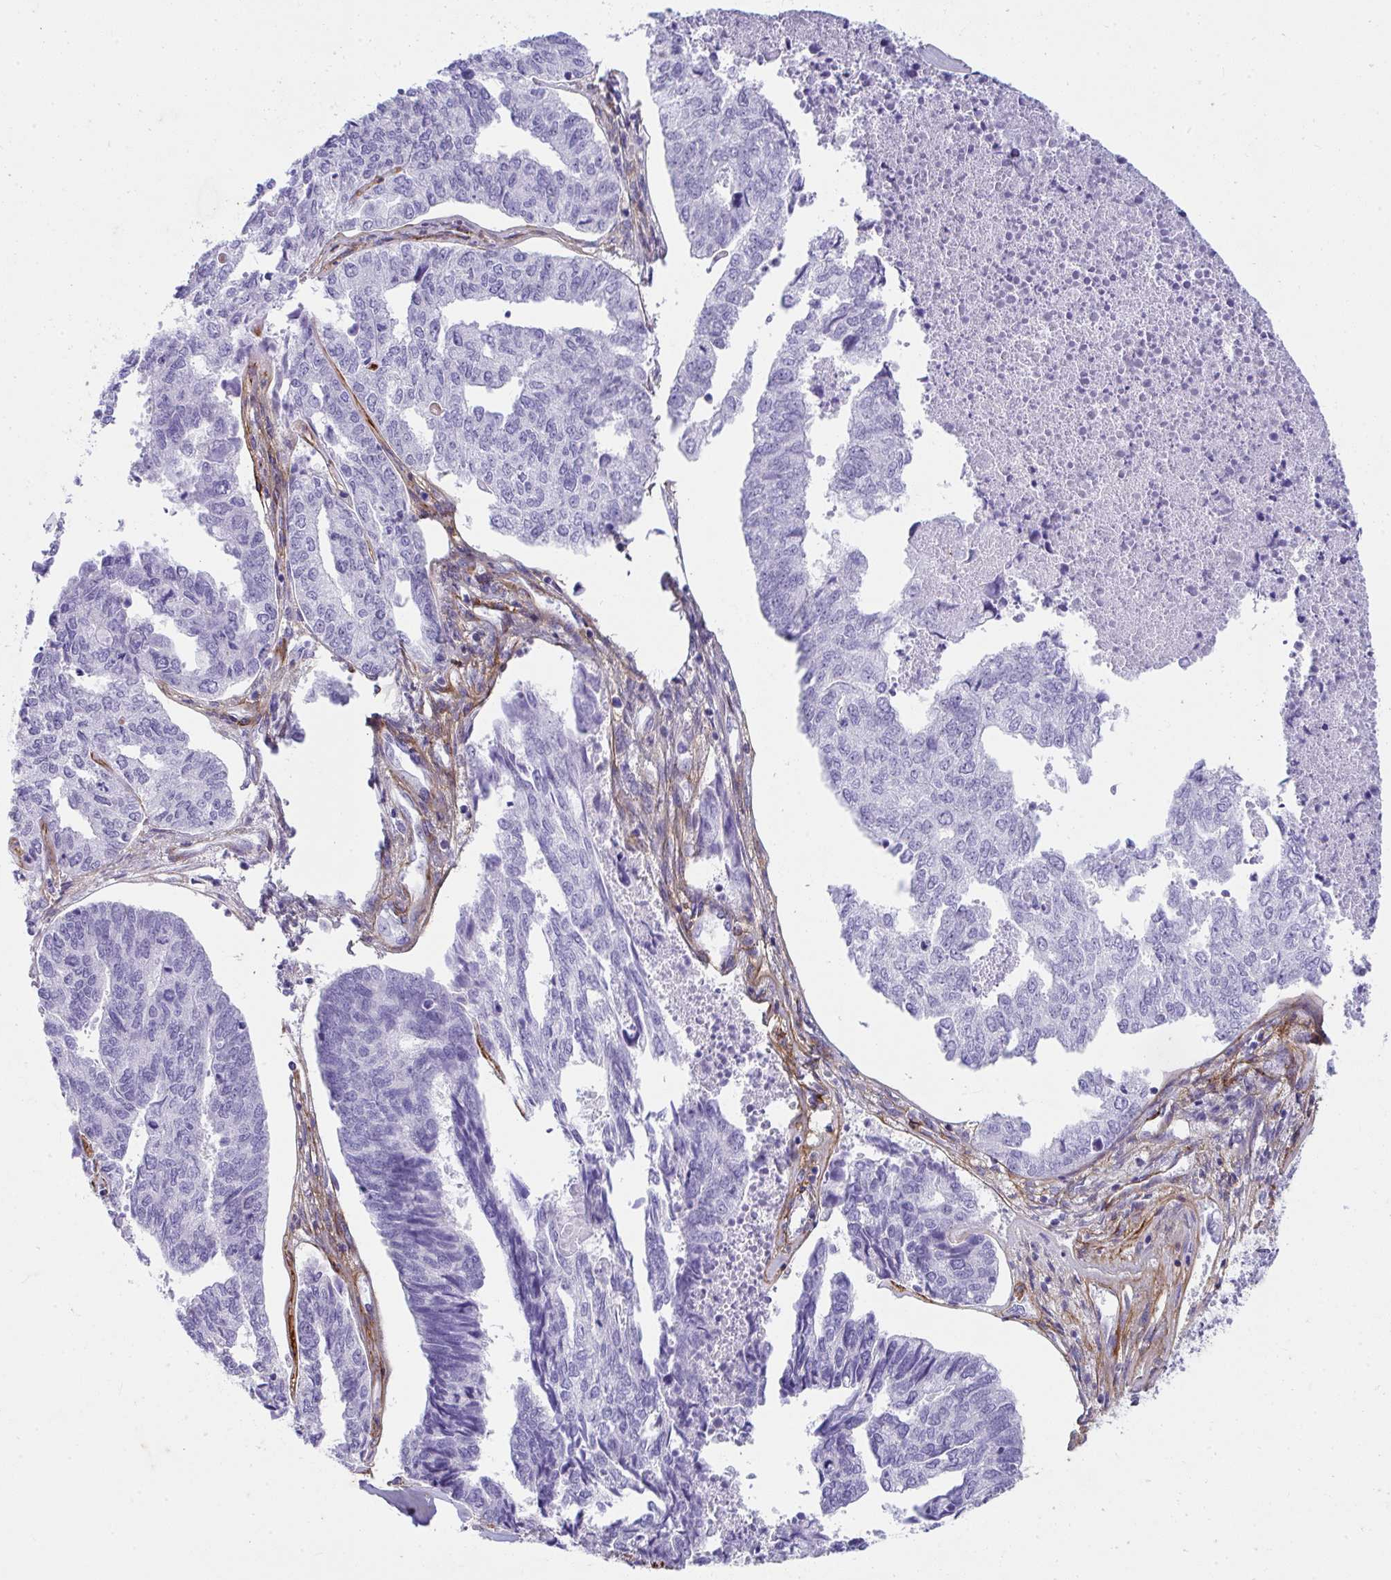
{"staining": {"intensity": "negative", "quantity": "none", "location": "none"}, "tissue": "endometrial cancer", "cell_type": "Tumor cells", "image_type": "cancer", "snomed": [{"axis": "morphology", "description": "Adenocarcinoma, NOS"}, {"axis": "topography", "description": "Endometrium"}], "caption": "IHC of endometrial adenocarcinoma exhibits no expression in tumor cells. The staining is performed using DAB (3,3'-diaminobenzidine) brown chromogen with nuclei counter-stained in using hematoxylin.", "gene": "LHFPL6", "patient": {"sex": "female", "age": 73}}